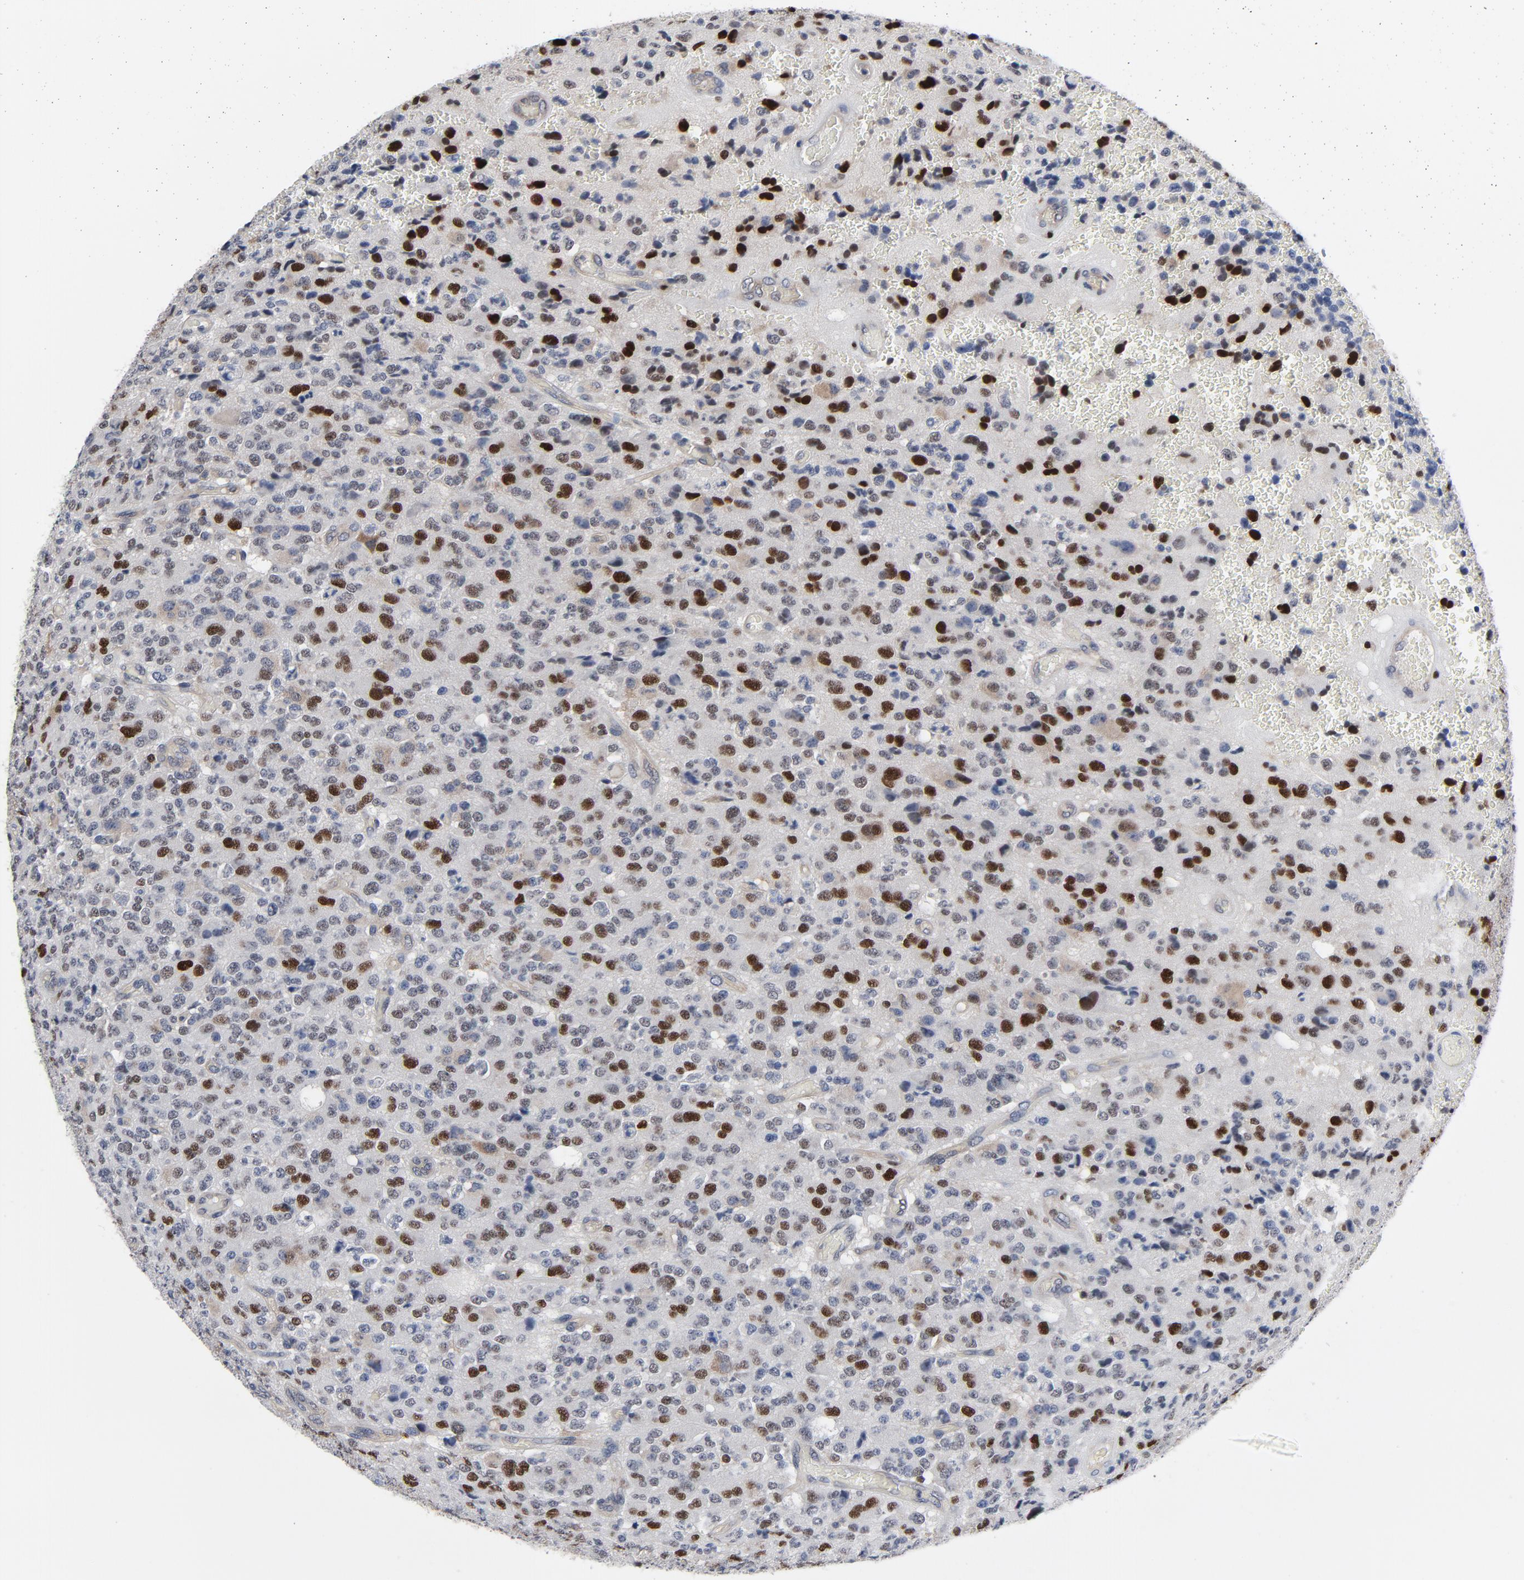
{"staining": {"intensity": "strong", "quantity": "<25%", "location": "nuclear"}, "tissue": "glioma", "cell_type": "Tumor cells", "image_type": "cancer", "snomed": [{"axis": "morphology", "description": "Glioma, malignant, High grade"}, {"axis": "topography", "description": "pancreas cauda"}], "caption": "IHC of human malignant glioma (high-grade) demonstrates medium levels of strong nuclear expression in approximately <25% of tumor cells. The protein is shown in brown color, while the nuclei are stained blue.", "gene": "NFKB1", "patient": {"sex": "male", "age": 60}}